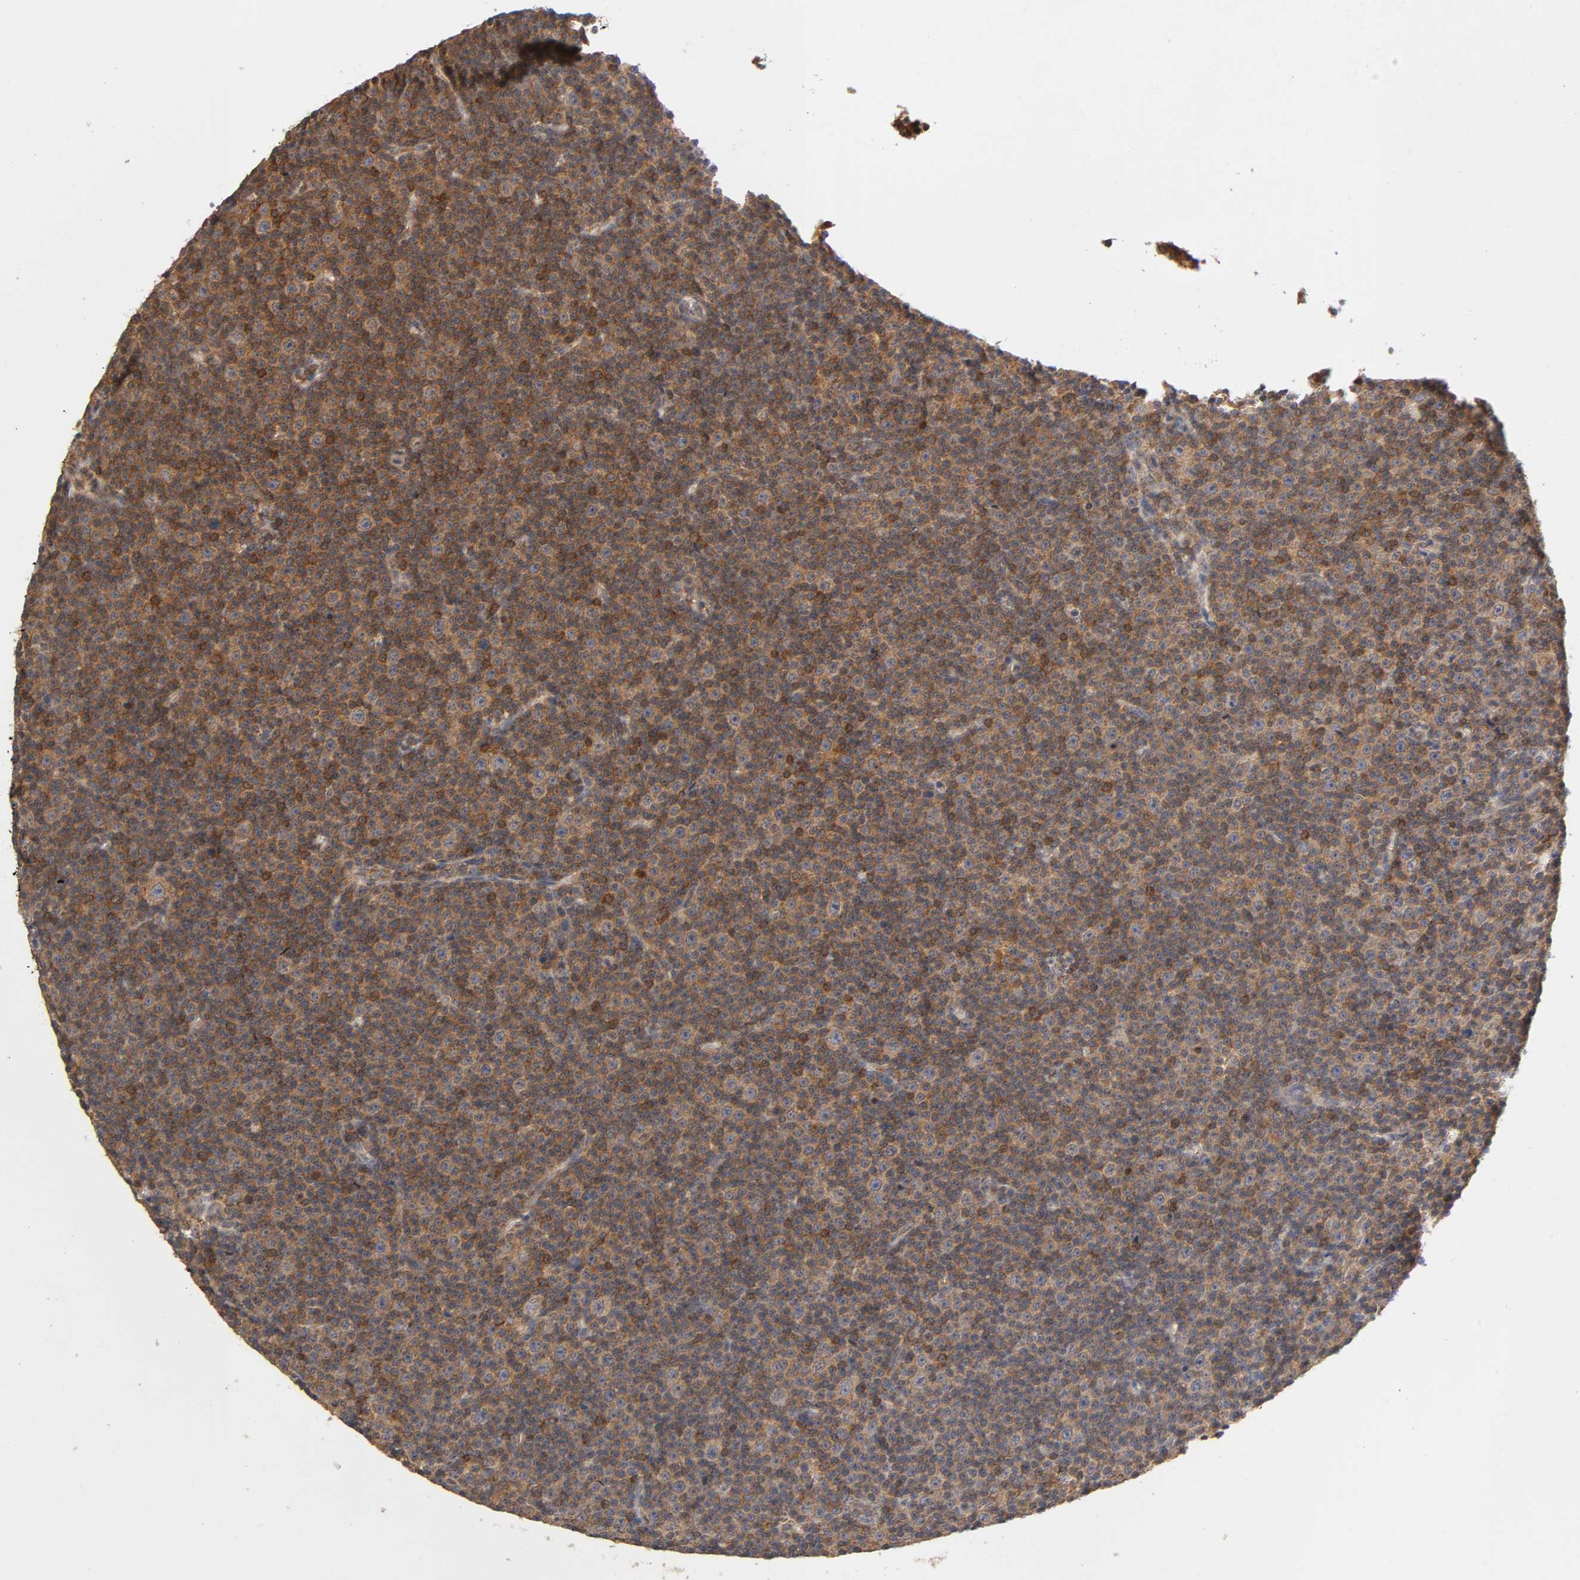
{"staining": {"intensity": "moderate", "quantity": ">75%", "location": "cytoplasmic/membranous"}, "tissue": "lymphoma", "cell_type": "Tumor cells", "image_type": "cancer", "snomed": [{"axis": "morphology", "description": "Malignant lymphoma, non-Hodgkin's type, Low grade"}, {"axis": "topography", "description": "Lymph node"}], "caption": "Protein expression analysis of human lymphoma reveals moderate cytoplasmic/membranous expression in about >75% of tumor cells.", "gene": "PAFAH1B1", "patient": {"sex": "female", "age": 67}}